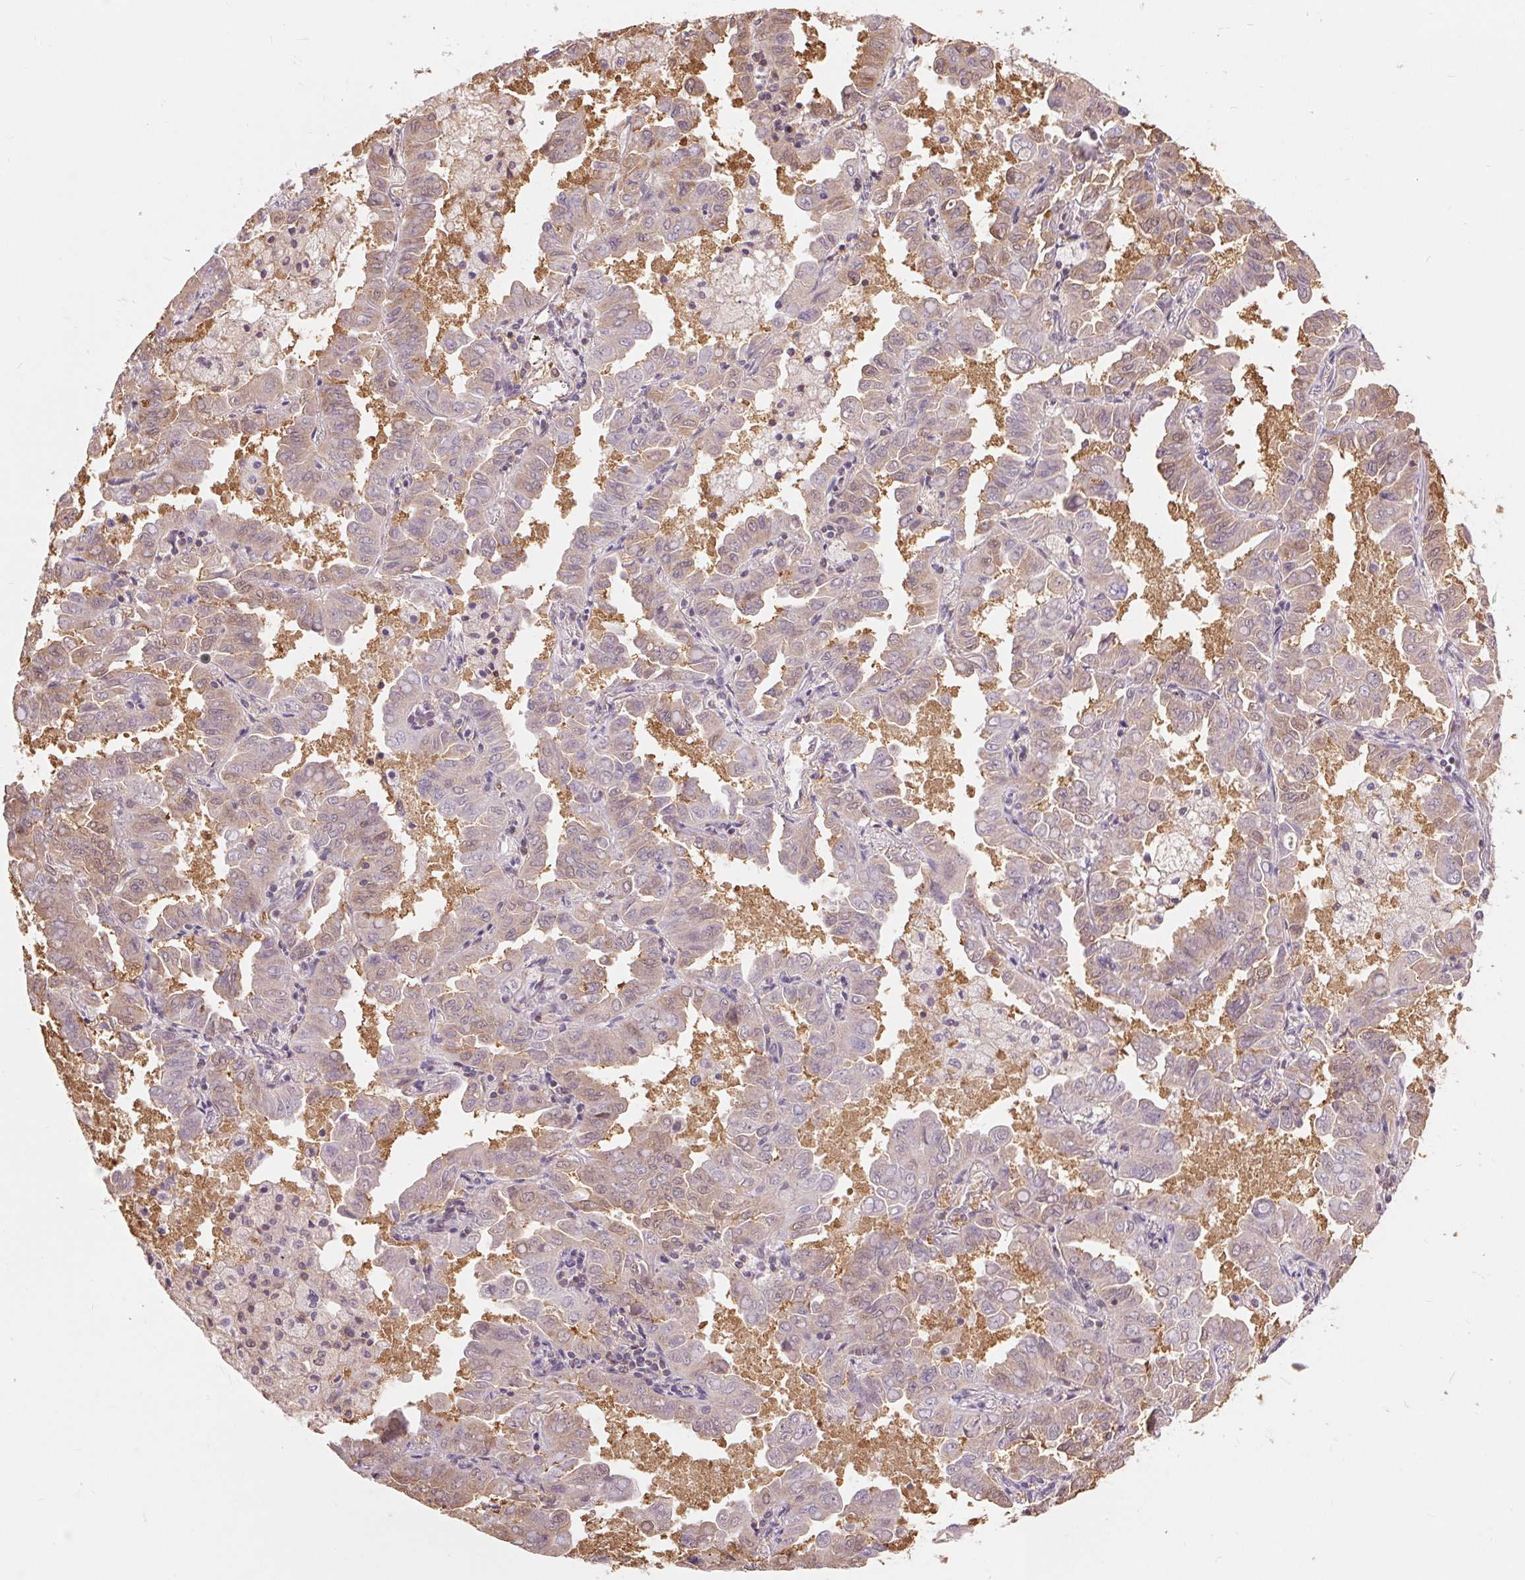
{"staining": {"intensity": "weak", "quantity": "<25%", "location": "cytoplasmic/membranous,nuclear"}, "tissue": "lung cancer", "cell_type": "Tumor cells", "image_type": "cancer", "snomed": [{"axis": "morphology", "description": "Adenocarcinoma, NOS"}, {"axis": "topography", "description": "Lung"}], "caption": "A histopathology image of human lung cancer is negative for staining in tumor cells.", "gene": "TMEM273", "patient": {"sex": "male", "age": 64}}